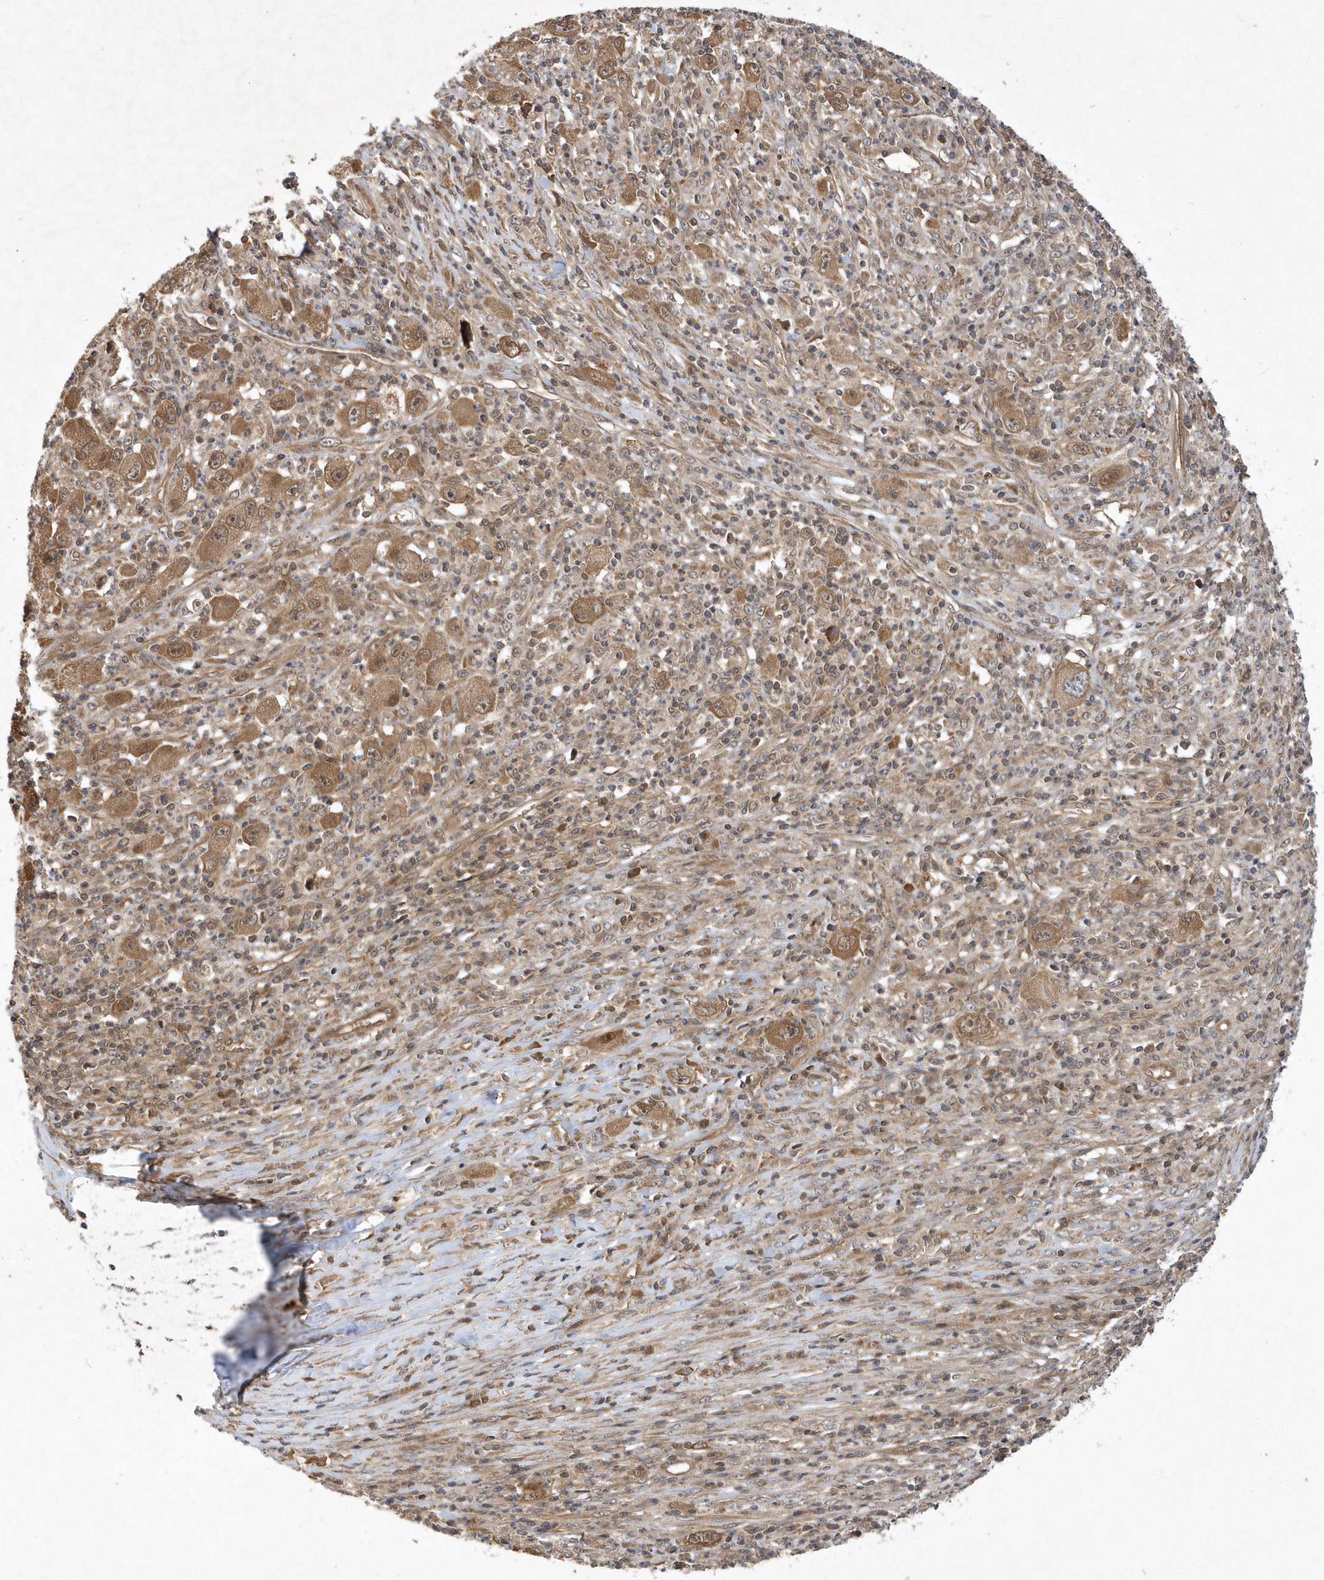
{"staining": {"intensity": "moderate", "quantity": ">75%", "location": "cytoplasmic/membranous"}, "tissue": "melanoma", "cell_type": "Tumor cells", "image_type": "cancer", "snomed": [{"axis": "morphology", "description": "Malignant melanoma, Metastatic site"}, {"axis": "topography", "description": "Skin"}], "caption": "This is an image of immunohistochemistry staining of malignant melanoma (metastatic site), which shows moderate staining in the cytoplasmic/membranous of tumor cells.", "gene": "GFM2", "patient": {"sex": "female", "age": 56}}